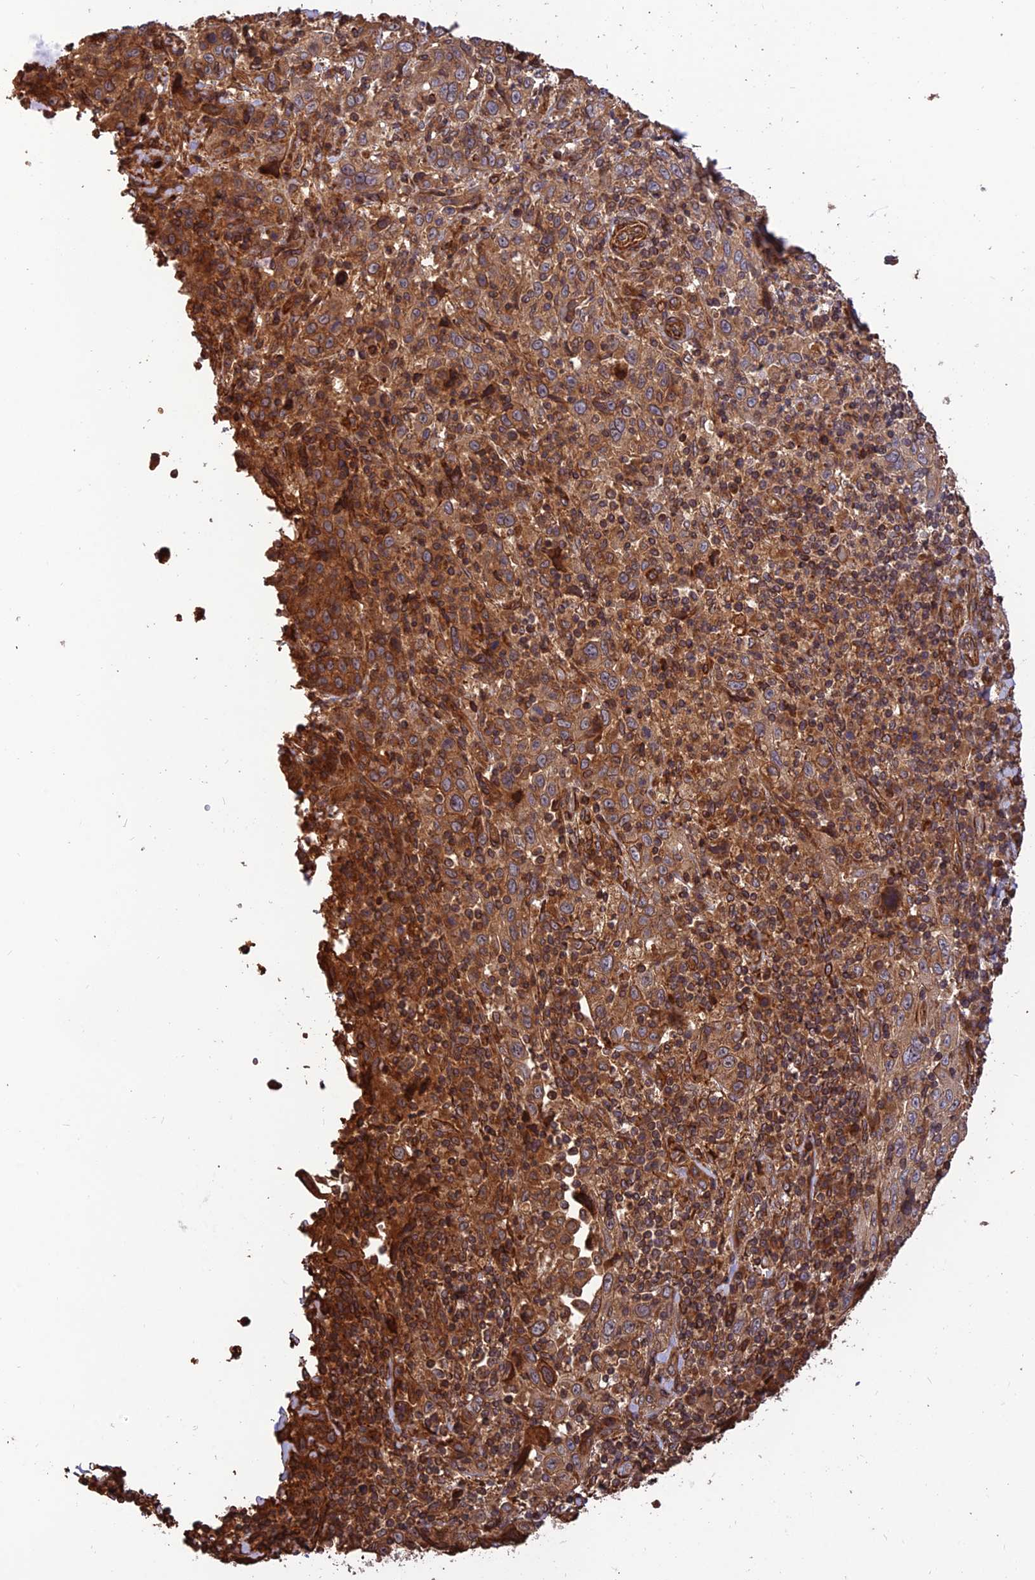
{"staining": {"intensity": "moderate", "quantity": "25%-75%", "location": "cytoplasmic/membranous"}, "tissue": "cervical cancer", "cell_type": "Tumor cells", "image_type": "cancer", "snomed": [{"axis": "morphology", "description": "Squamous cell carcinoma, NOS"}, {"axis": "topography", "description": "Cervix"}], "caption": "A photomicrograph of human squamous cell carcinoma (cervical) stained for a protein reveals moderate cytoplasmic/membranous brown staining in tumor cells.", "gene": "CREBL2", "patient": {"sex": "female", "age": 46}}